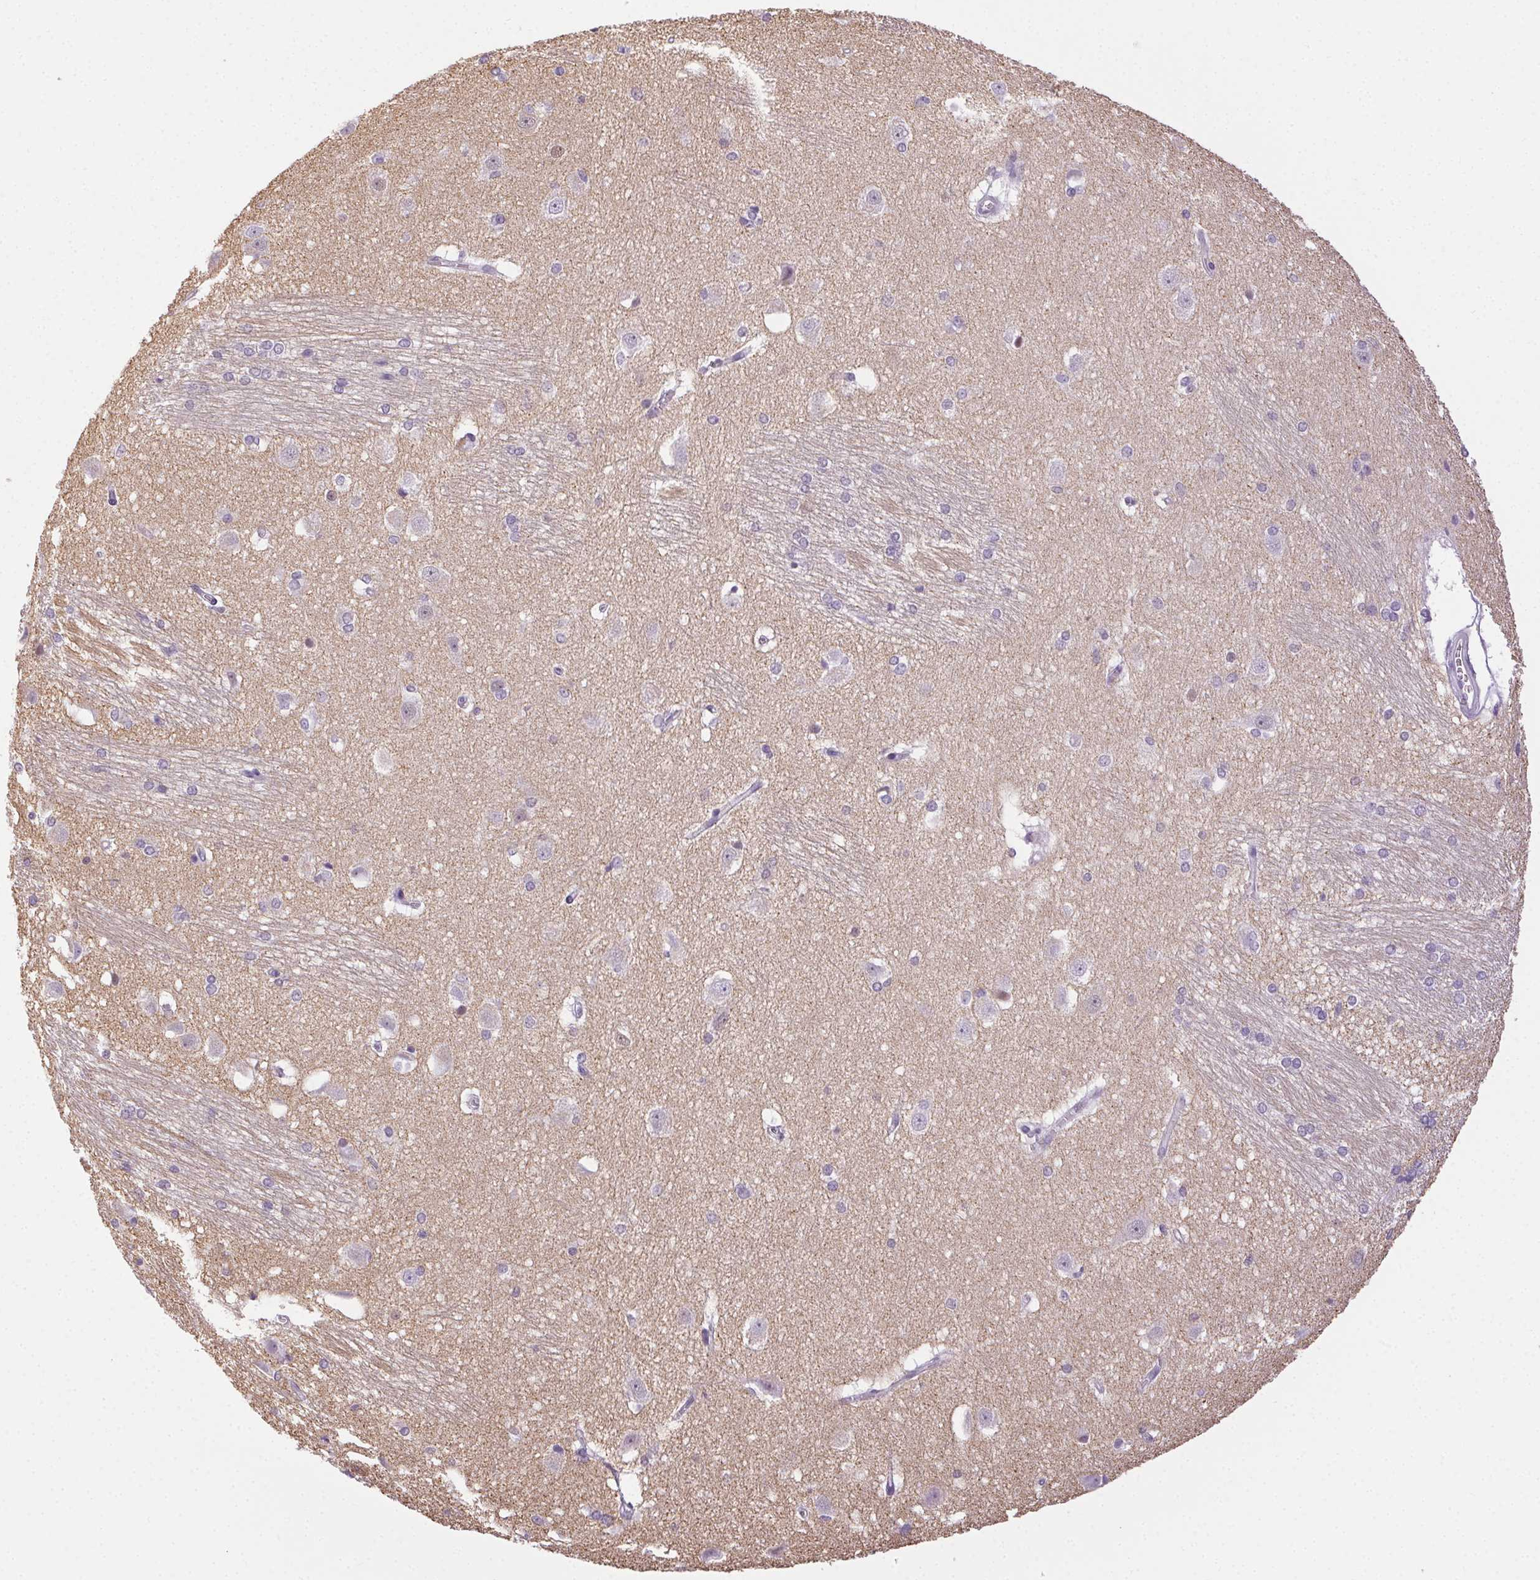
{"staining": {"intensity": "negative", "quantity": "none", "location": "none"}, "tissue": "hippocampus", "cell_type": "Glial cells", "image_type": "normal", "snomed": [{"axis": "morphology", "description": "Normal tissue, NOS"}, {"axis": "topography", "description": "Cerebral cortex"}, {"axis": "topography", "description": "Hippocampus"}], "caption": "This is a micrograph of IHC staining of normal hippocampus, which shows no expression in glial cells.", "gene": "CADPS", "patient": {"sex": "female", "age": 19}}